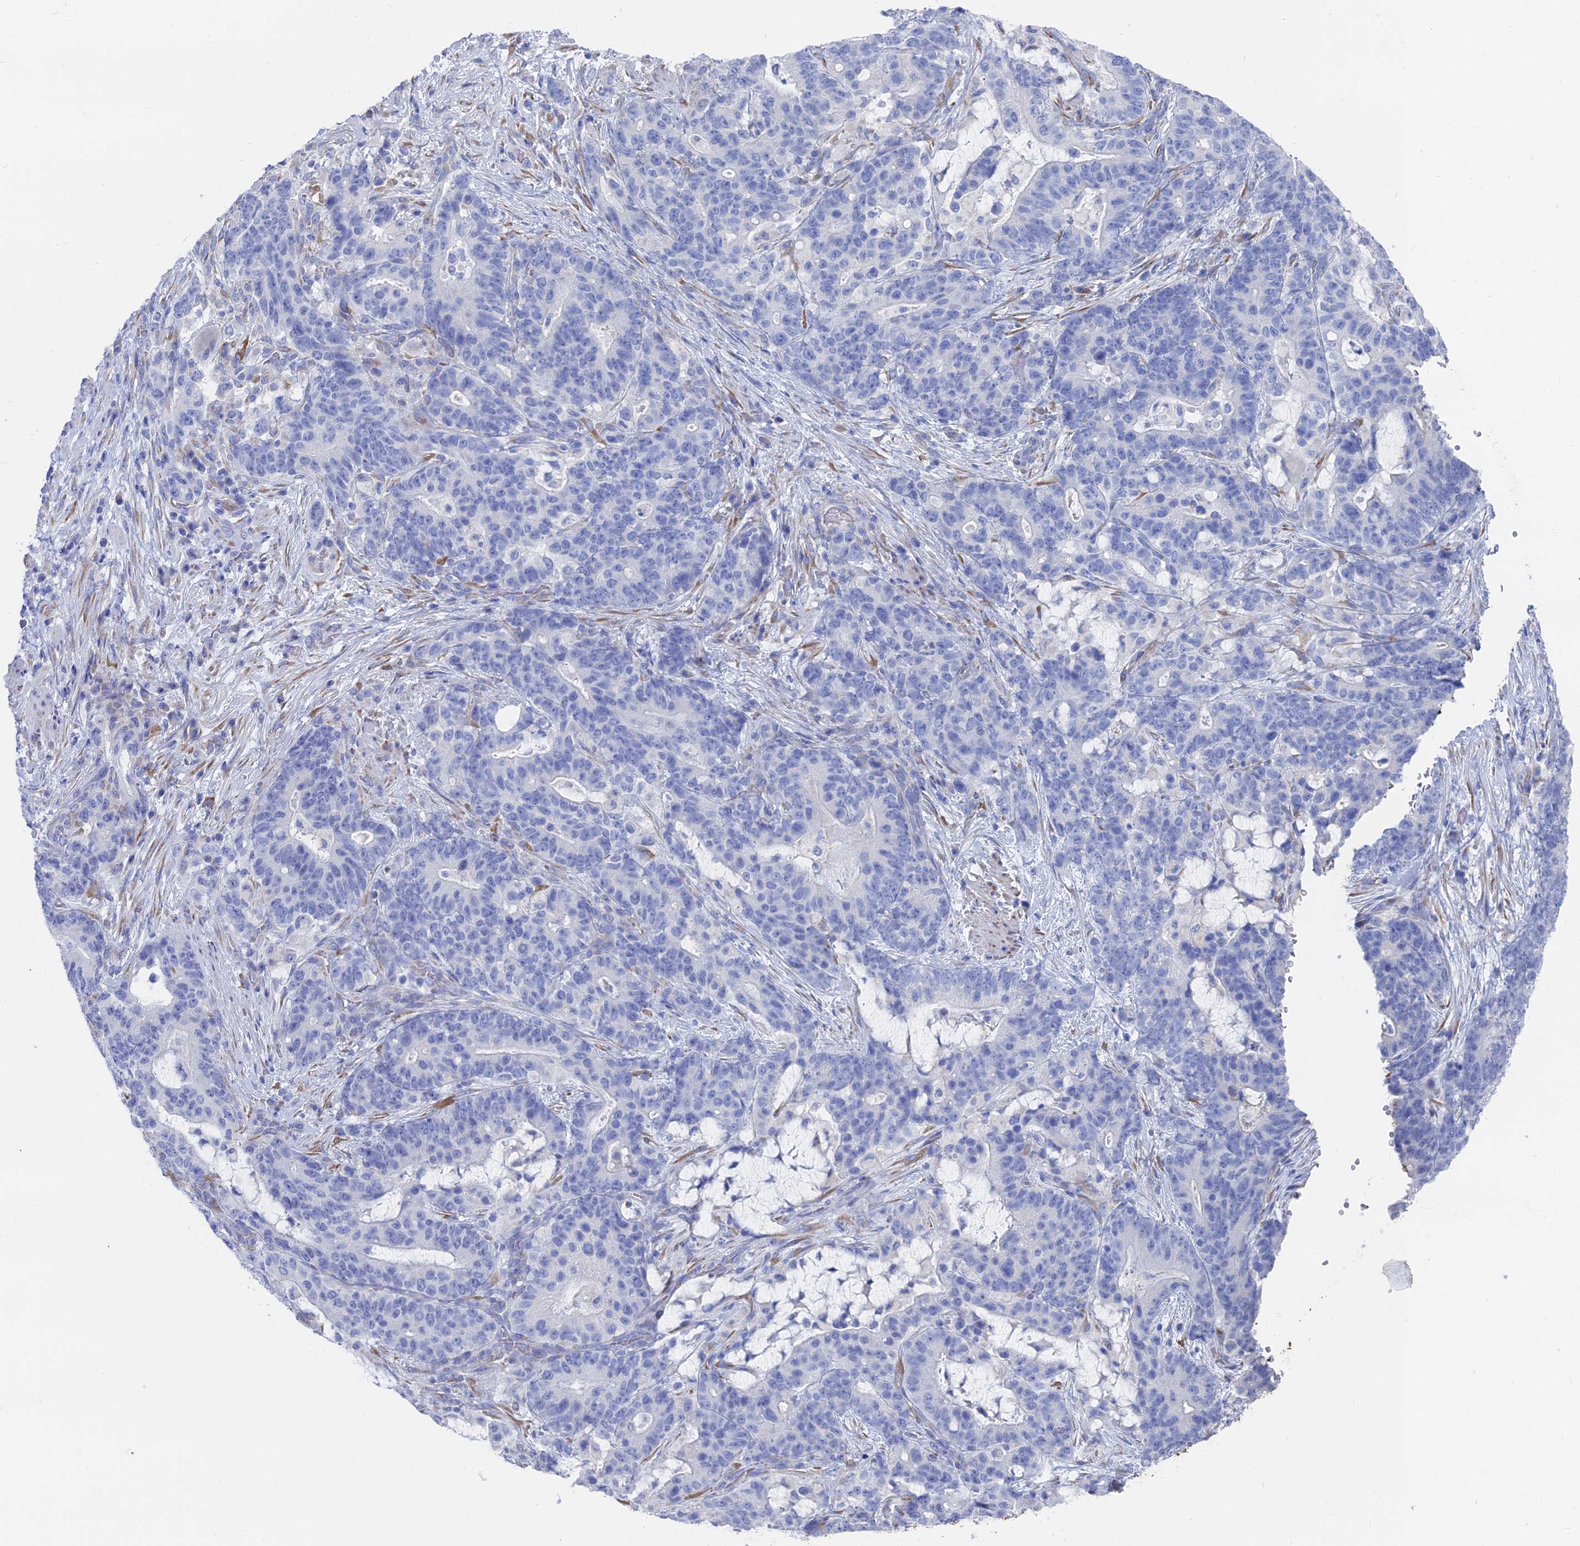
{"staining": {"intensity": "negative", "quantity": "none", "location": "none"}, "tissue": "stomach cancer", "cell_type": "Tumor cells", "image_type": "cancer", "snomed": [{"axis": "morphology", "description": "Normal tissue, NOS"}, {"axis": "morphology", "description": "Adenocarcinoma, NOS"}, {"axis": "topography", "description": "Stomach"}], "caption": "Immunohistochemistry histopathology image of neoplastic tissue: stomach adenocarcinoma stained with DAB displays no significant protein staining in tumor cells. (Stains: DAB (3,3'-diaminobenzidine) immunohistochemistry with hematoxylin counter stain, Microscopy: brightfield microscopy at high magnification).", "gene": "TNNT3", "patient": {"sex": "female", "age": 64}}